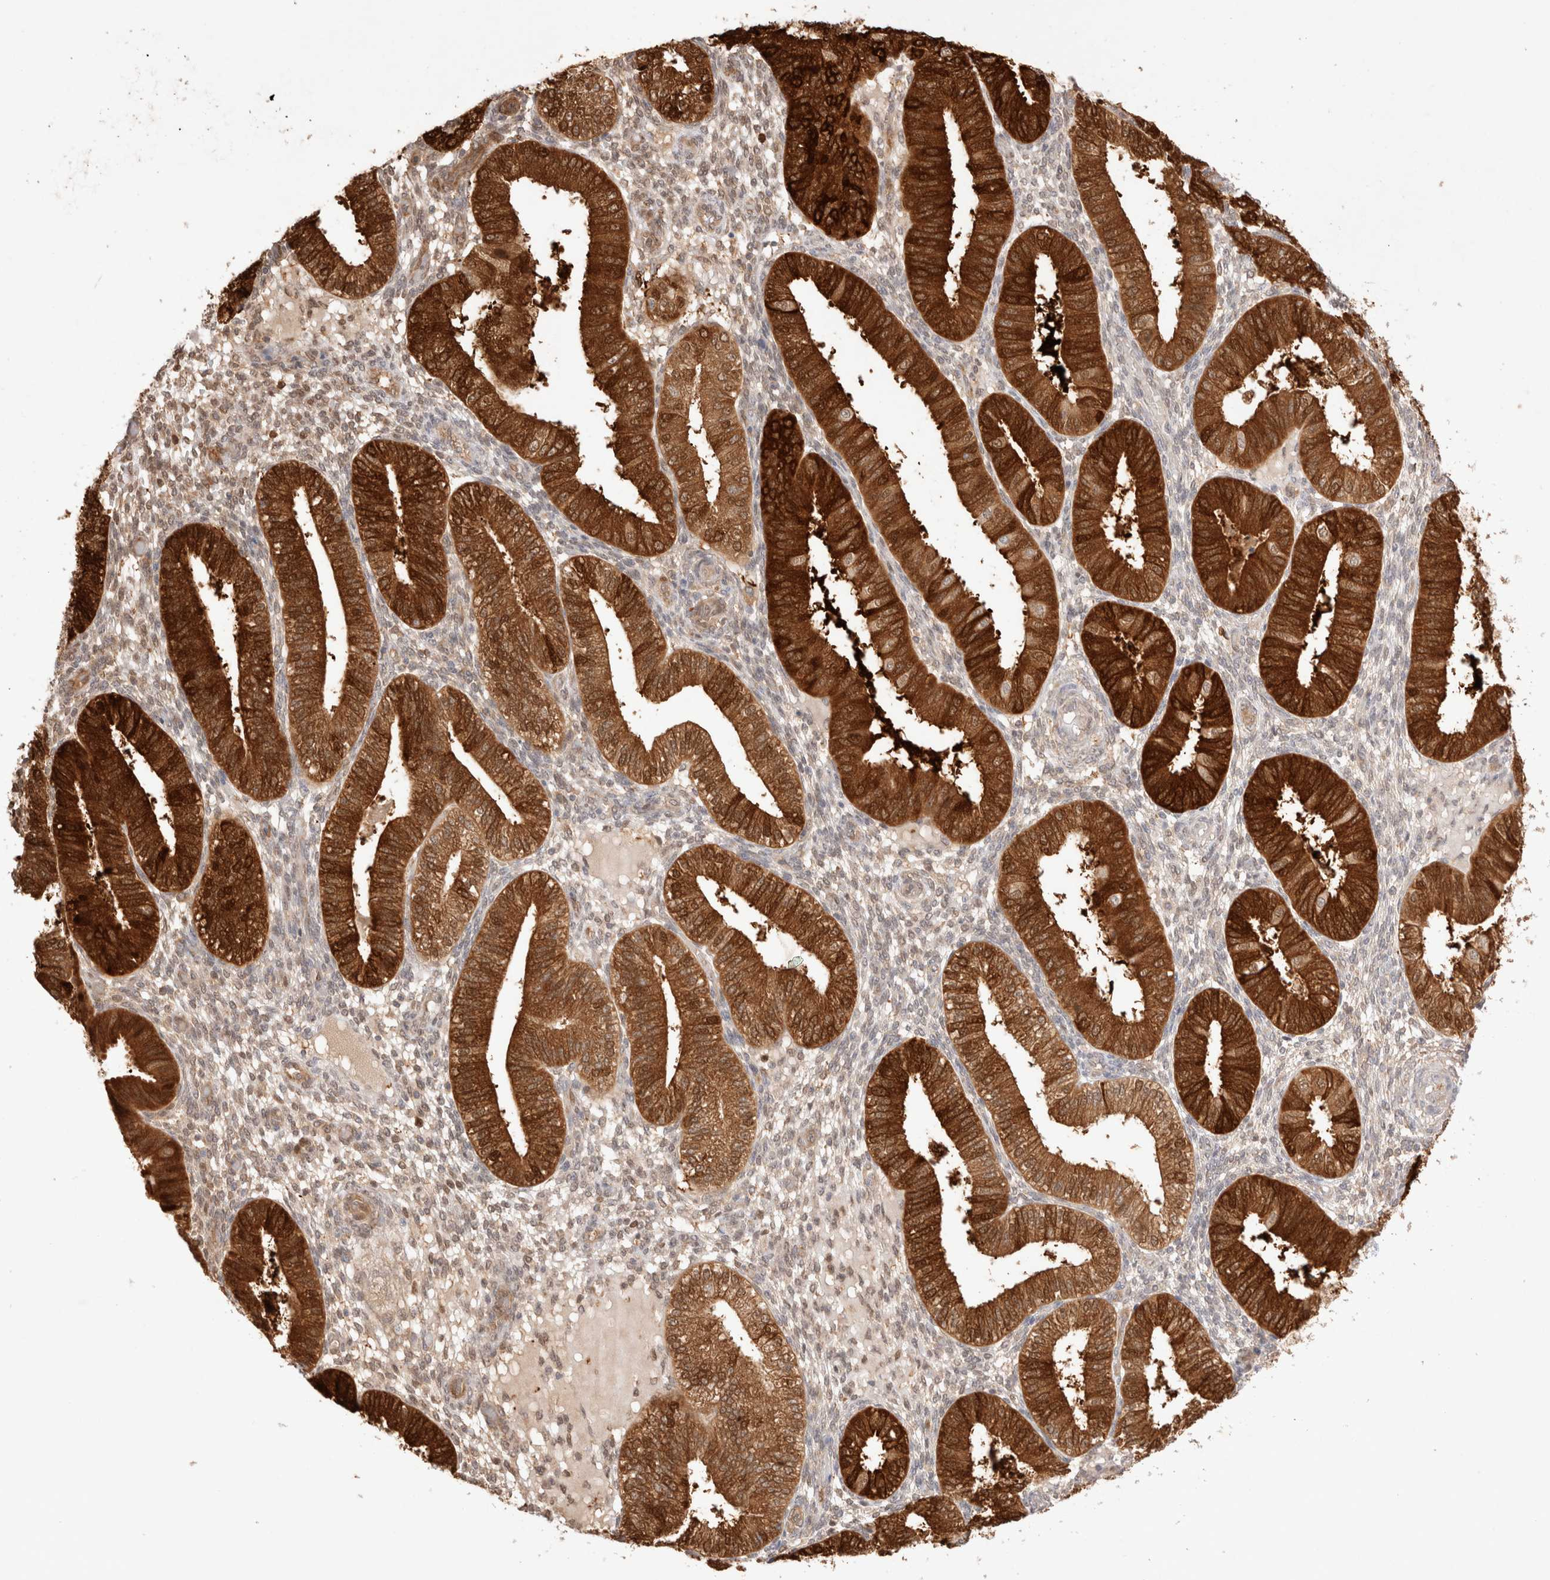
{"staining": {"intensity": "moderate", "quantity": "<25%", "location": "nuclear"}, "tissue": "endometrium", "cell_type": "Cells in endometrial stroma", "image_type": "normal", "snomed": [{"axis": "morphology", "description": "Normal tissue, NOS"}, {"axis": "topography", "description": "Endometrium"}], "caption": "A low amount of moderate nuclear expression is seen in approximately <25% of cells in endometrial stroma in unremarkable endometrium.", "gene": "STARD10", "patient": {"sex": "female", "age": 39}}